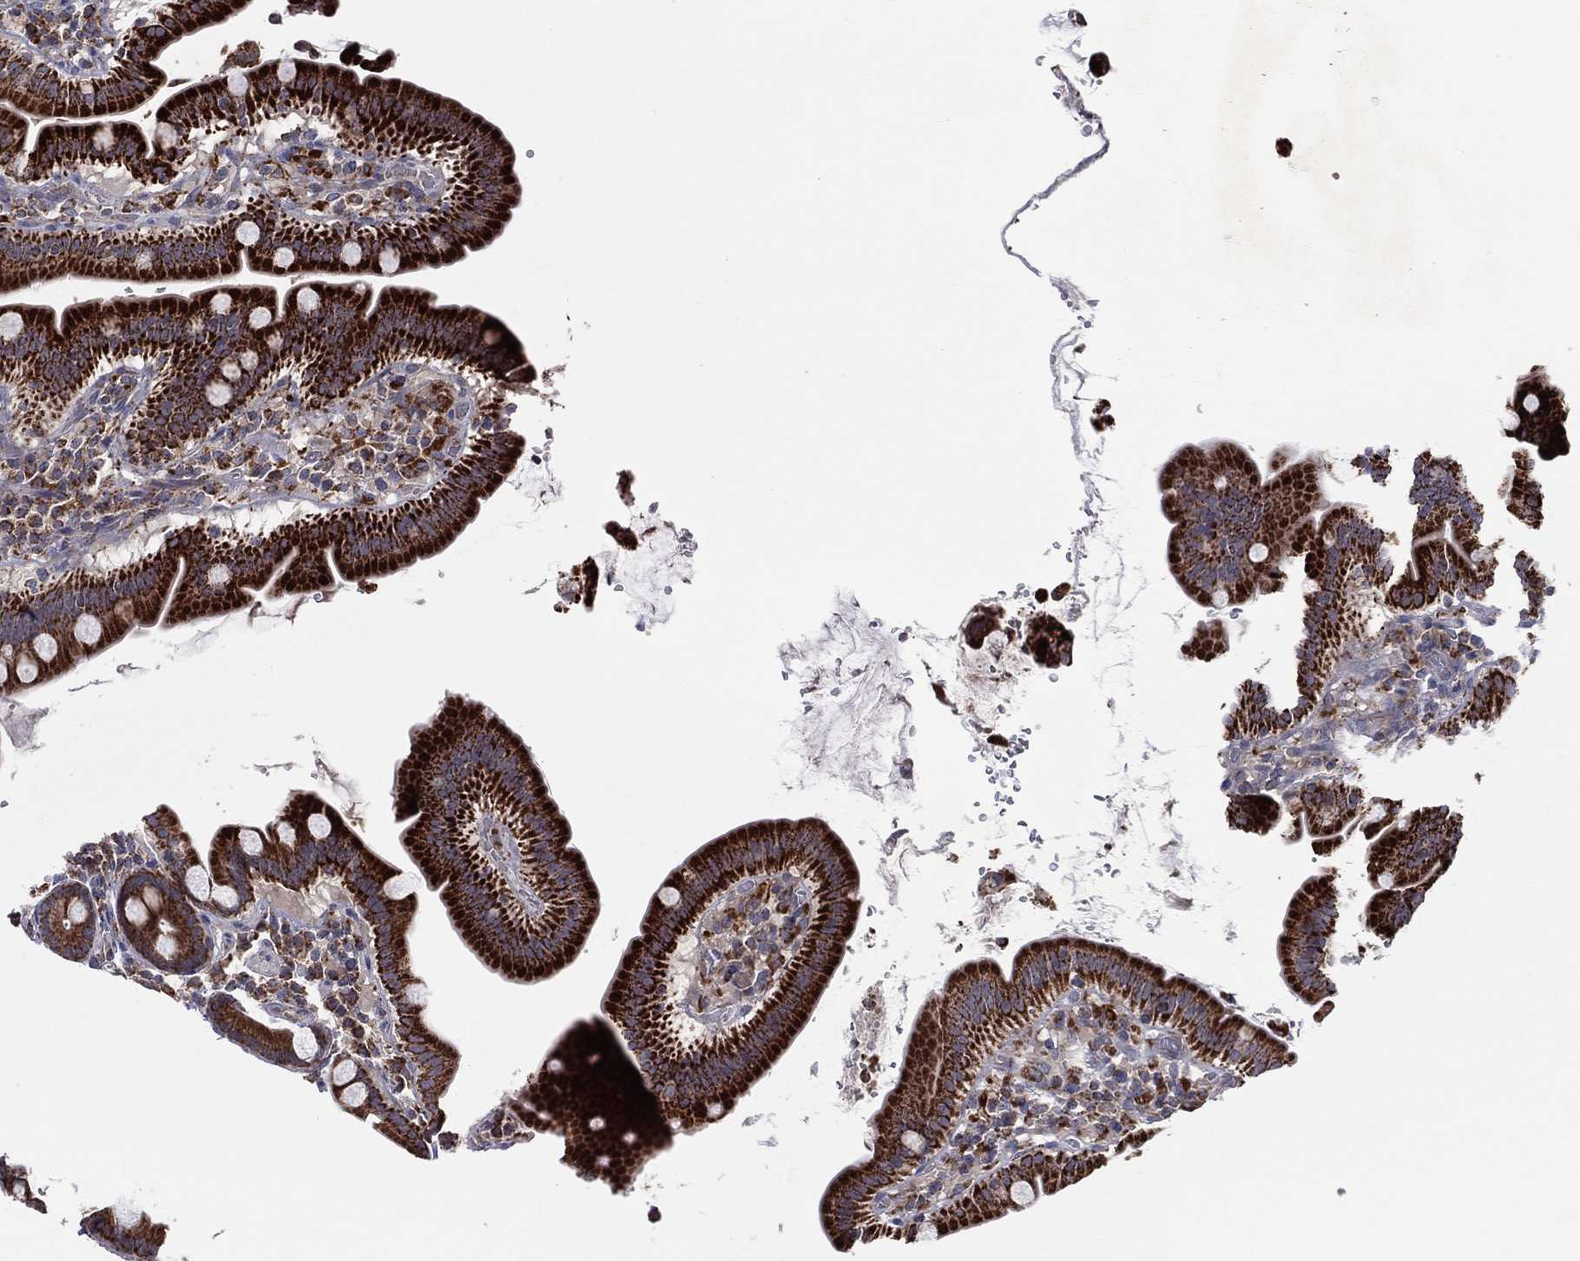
{"staining": {"intensity": "strong", "quantity": ">75%", "location": "cytoplasmic/membranous"}, "tissue": "small intestine", "cell_type": "Glandular cells", "image_type": "normal", "snomed": [{"axis": "morphology", "description": "Normal tissue, NOS"}, {"axis": "topography", "description": "Small intestine"}], "caption": "Brown immunohistochemical staining in unremarkable human small intestine demonstrates strong cytoplasmic/membranous expression in about >75% of glandular cells.", "gene": "STARD3", "patient": {"sex": "male", "age": 26}}